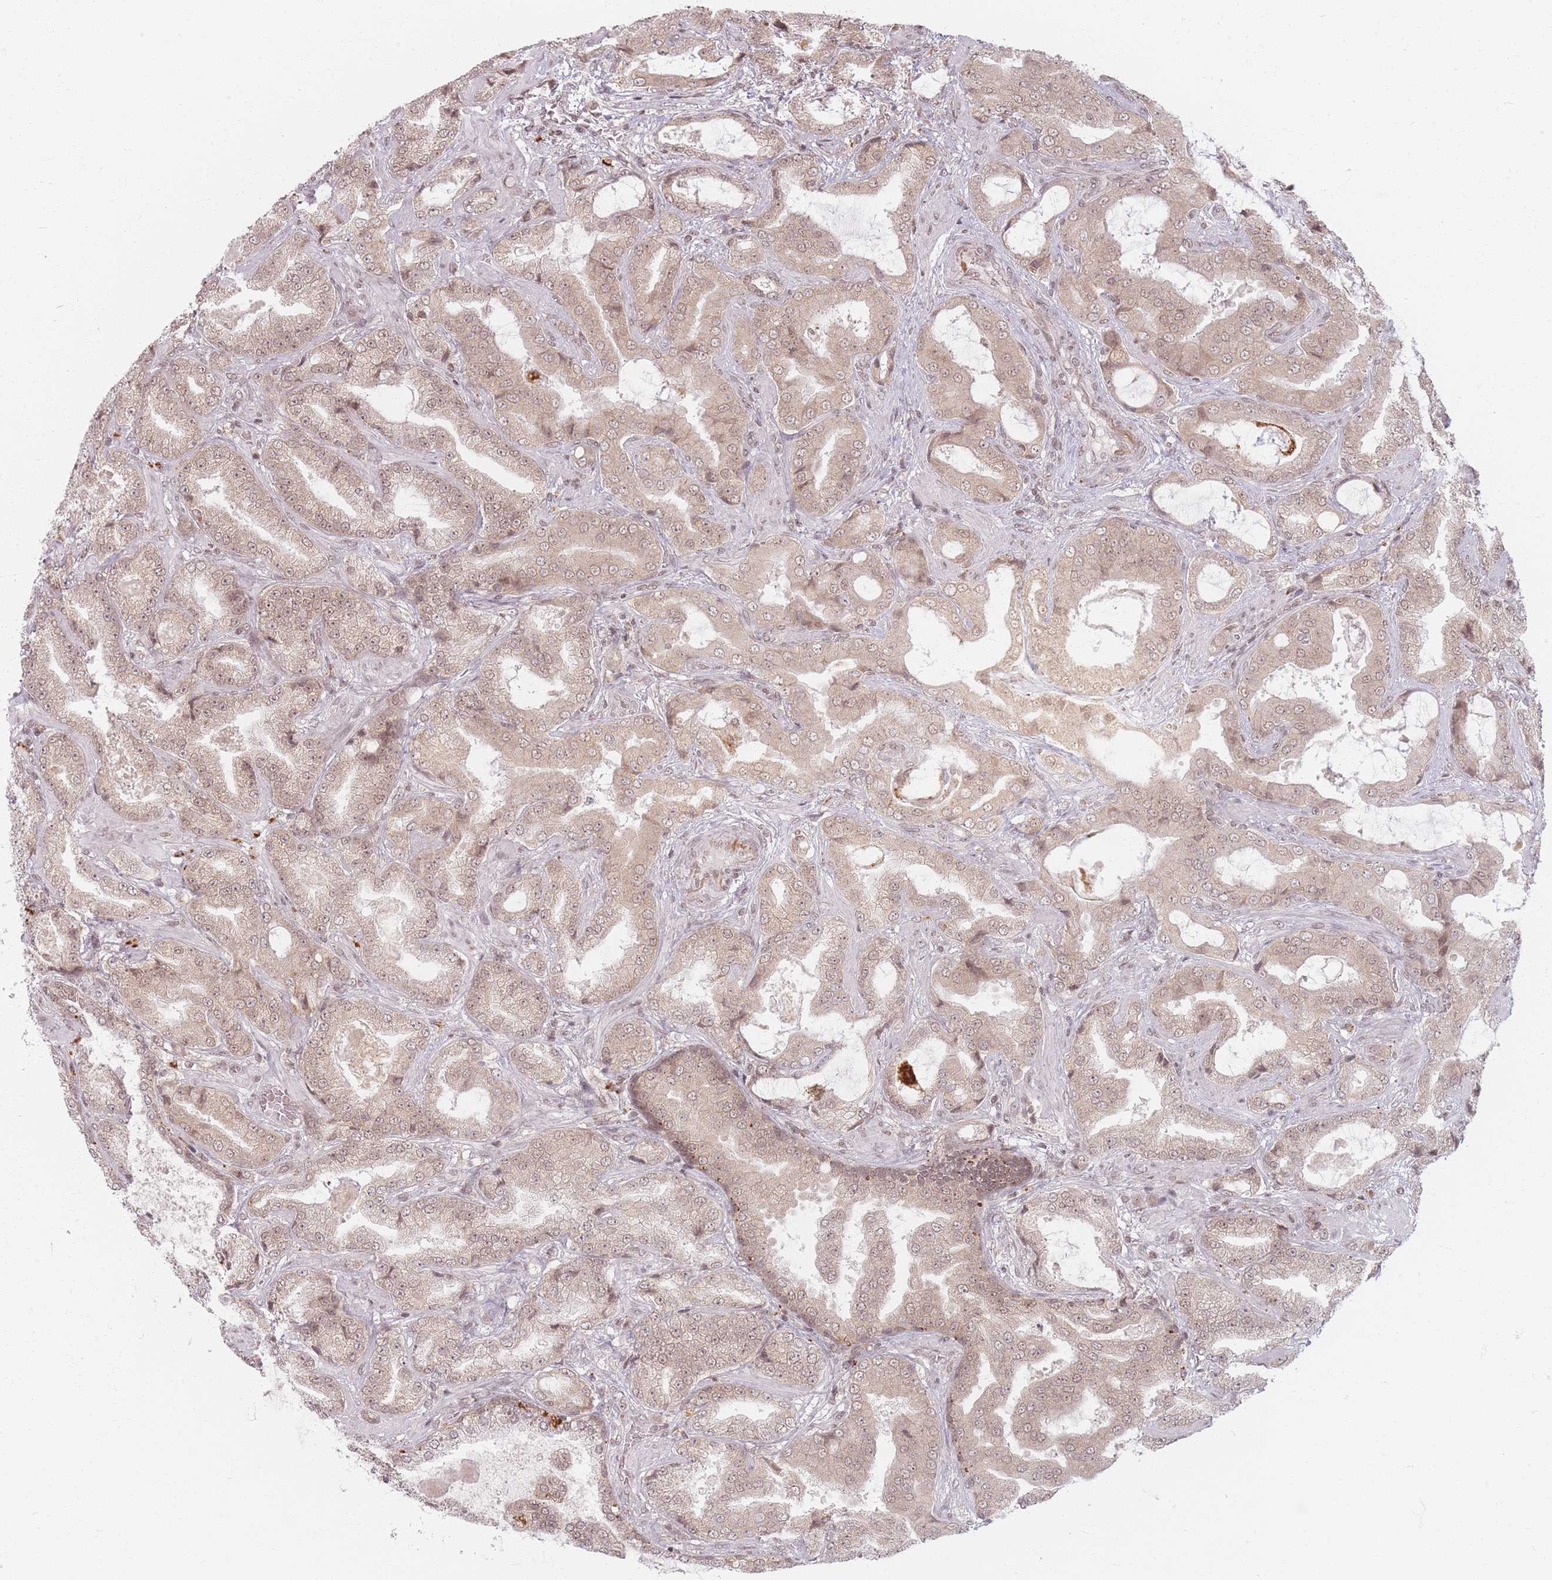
{"staining": {"intensity": "weak", "quantity": ">75%", "location": "cytoplasmic/membranous,nuclear"}, "tissue": "prostate cancer", "cell_type": "Tumor cells", "image_type": "cancer", "snomed": [{"axis": "morphology", "description": "Adenocarcinoma, High grade"}, {"axis": "topography", "description": "Prostate"}], "caption": "Immunohistochemistry (DAB) staining of prostate cancer displays weak cytoplasmic/membranous and nuclear protein expression in about >75% of tumor cells. Nuclei are stained in blue.", "gene": "SPATA45", "patient": {"sex": "male", "age": 68}}